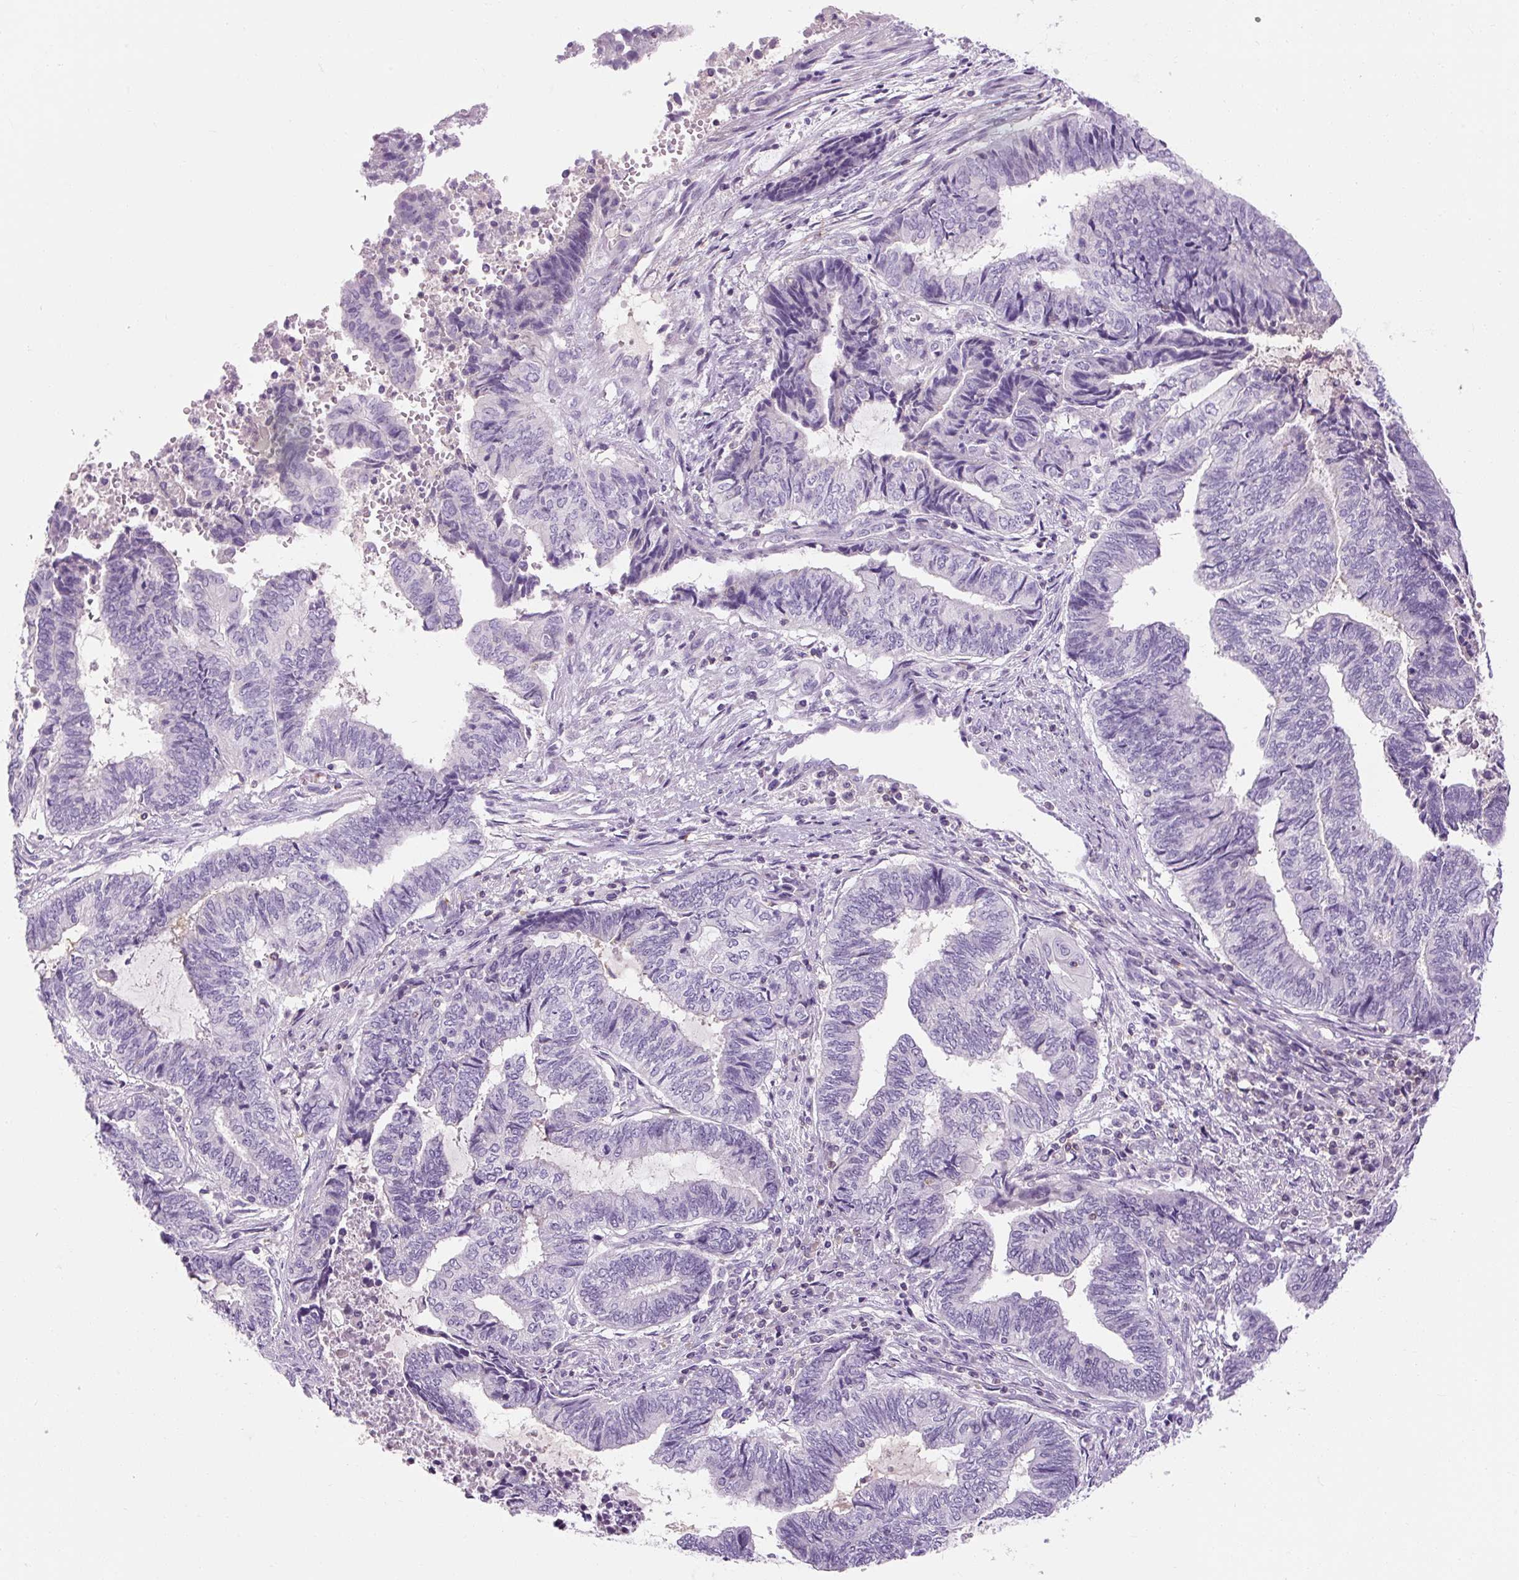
{"staining": {"intensity": "negative", "quantity": "none", "location": "none"}, "tissue": "endometrial cancer", "cell_type": "Tumor cells", "image_type": "cancer", "snomed": [{"axis": "morphology", "description": "Adenocarcinoma, NOS"}, {"axis": "topography", "description": "Uterus"}, {"axis": "topography", "description": "Endometrium"}], "caption": "Human endometrial cancer (adenocarcinoma) stained for a protein using IHC displays no expression in tumor cells.", "gene": "TIGD2", "patient": {"sex": "female", "age": 70}}